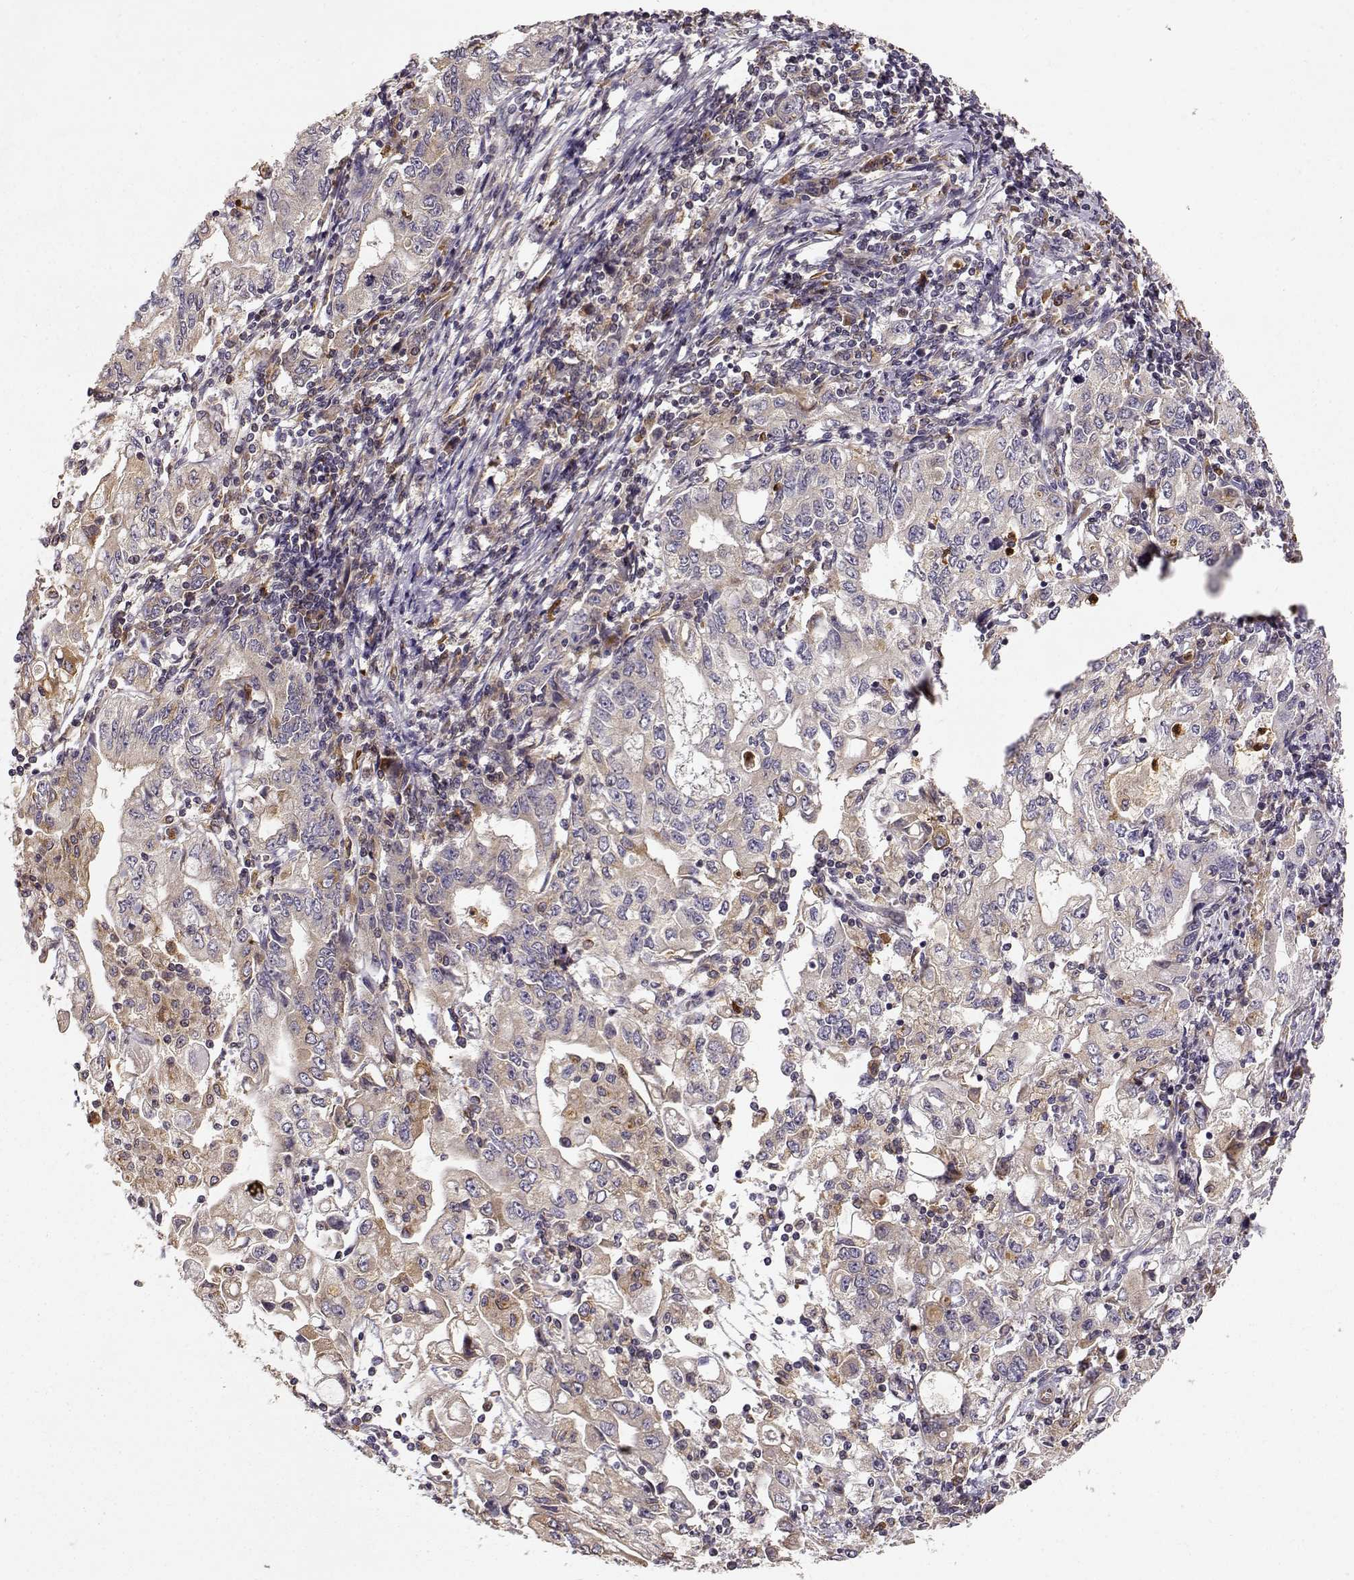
{"staining": {"intensity": "weak", "quantity": ">75%", "location": "cytoplasmic/membranous"}, "tissue": "stomach cancer", "cell_type": "Tumor cells", "image_type": "cancer", "snomed": [{"axis": "morphology", "description": "Adenocarcinoma, NOS"}, {"axis": "topography", "description": "Stomach, lower"}], "caption": "Protein staining shows weak cytoplasmic/membranous positivity in approximately >75% of tumor cells in stomach cancer. (Stains: DAB (3,3'-diaminobenzidine) in brown, nuclei in blue, Microscopy: brightfield microscopy at high magnification).", "gene": "ARHGEF2", "patient": {"sex": "female", "age": 72}}